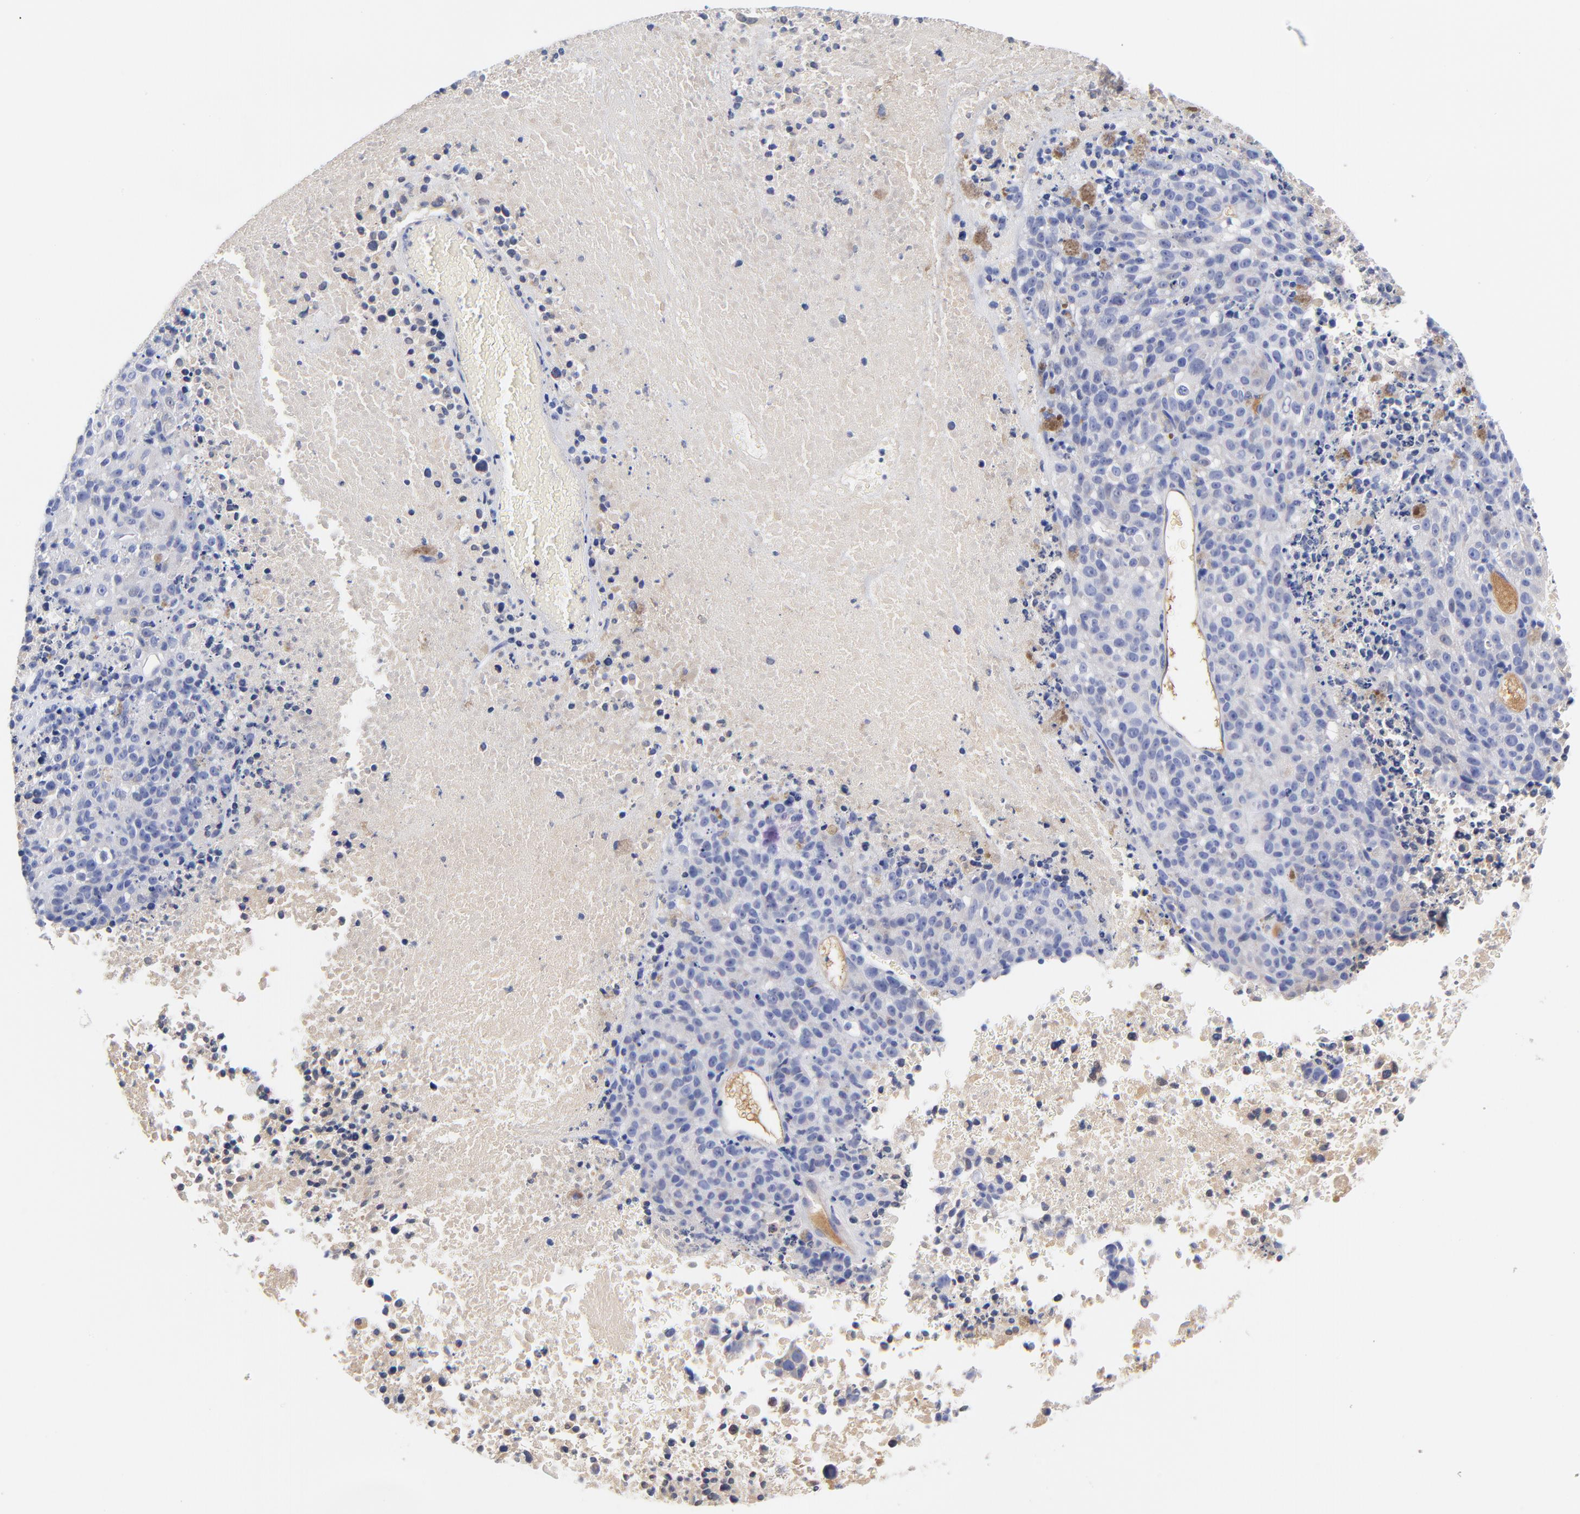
{"staining": {"intensity": "weak", "quantity": "<25%", "location": "cytoplasmic/membranous"}, "tissue": "melanoma", "cell_type": "Tumor cells", "image_type": "cancer", "snomed": [{"axis": "morphology", "description": "Malignant melanoma, Metastatic site"}, {"axis": "topography", "description": "Cerebral cortex"}], "caption": "Melanoma stained for a protein using immunohistochemistry shows no staining tumor cells.", "gene": "IGLV3-10", "patient": {"sex": "female", "age": 52}}